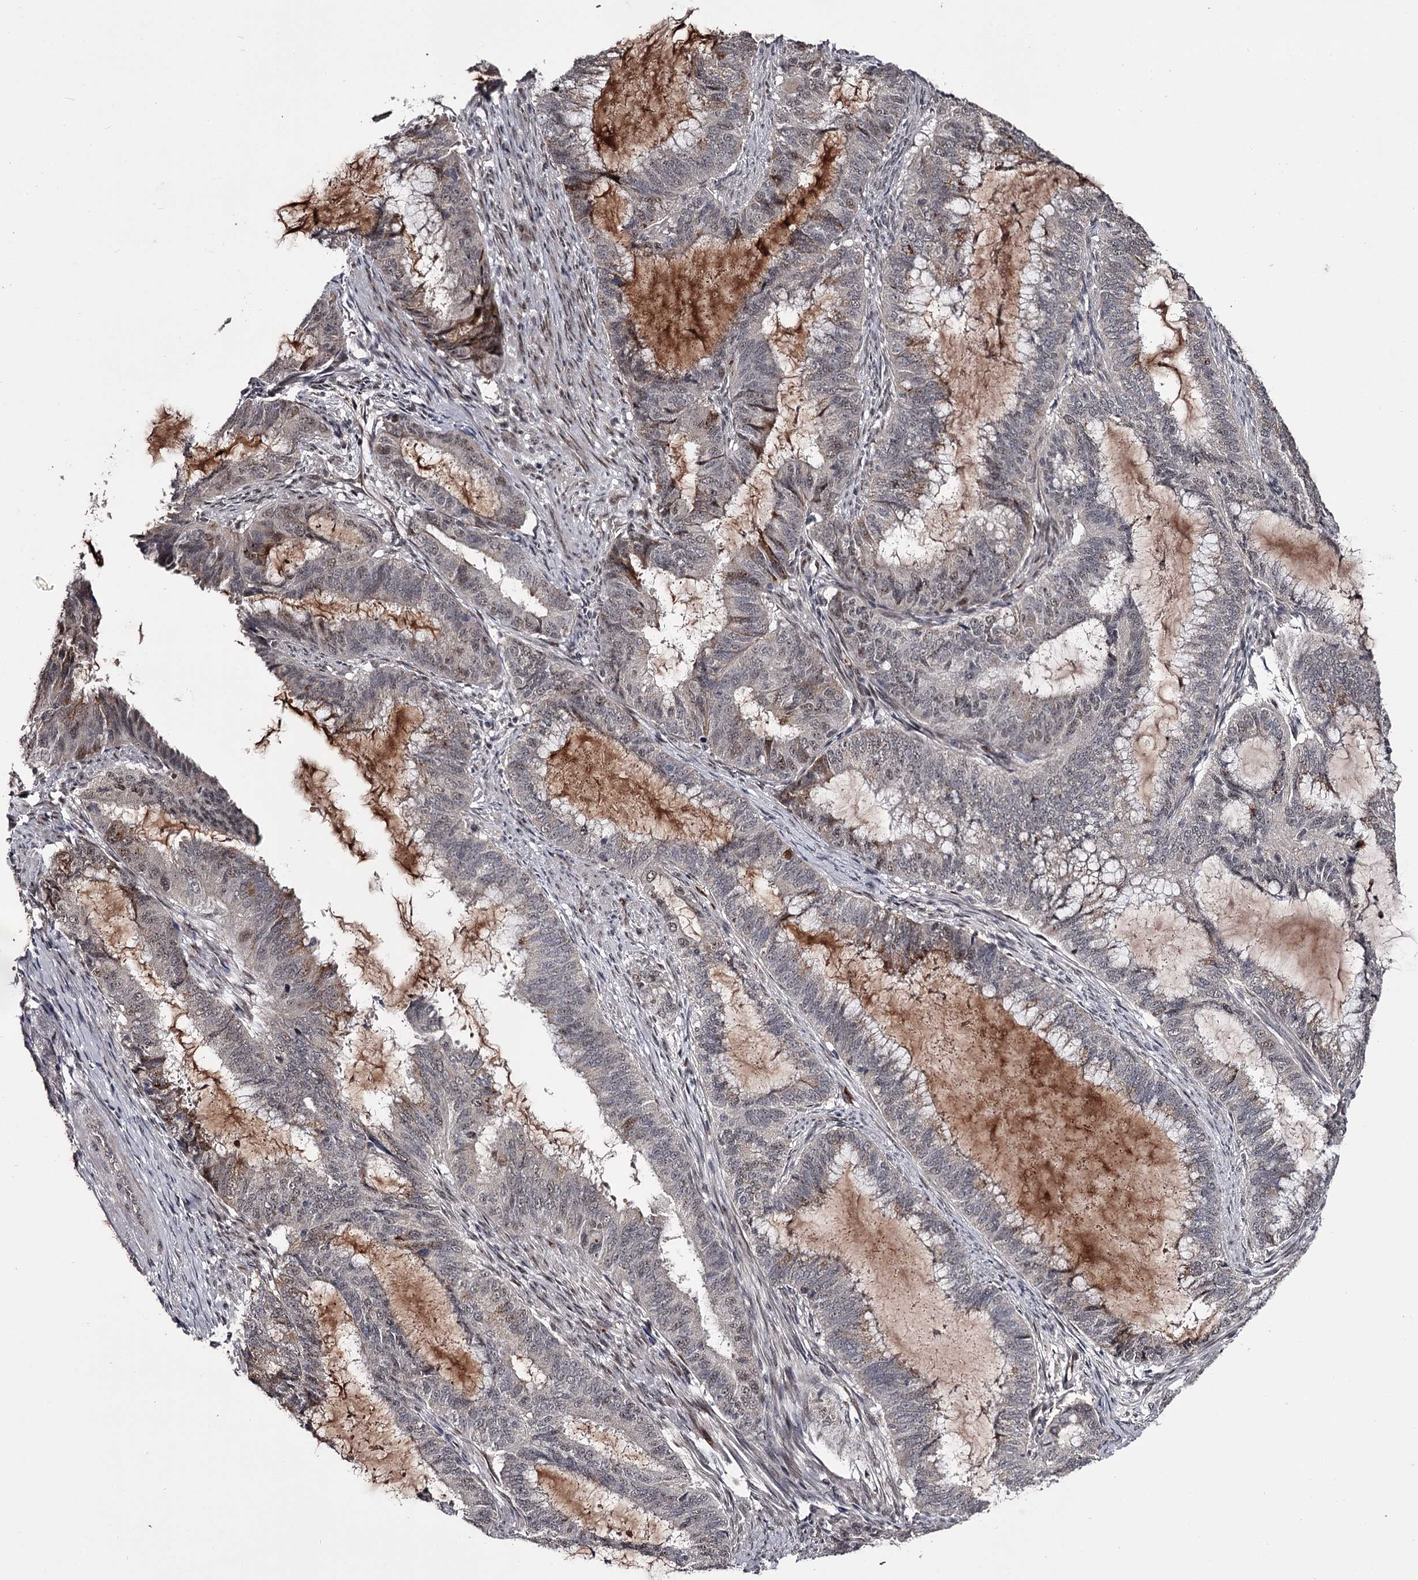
{"staining": {"intensity": "moderate", "quantity": "<25%", "location": "cytoplasmic/membranous,nuclear"}, "tissue": "endometrial cancer", "cell_type": "Tumor cells", "image_type": "cancer", "snomed": [{"axis": "morphology", "description": "Adenocarcinoma, NOS"}, {"axis": "topography", "description": "Endometrium"}], "caption": "A photomicrograph of endometrial cancer stained for a protein exhibits moderate cytoplasmic/membranous and nuclear brown staining in tumor cells.", "gene": "RNF44", "patient": {"sex": "female", "age": 51}}